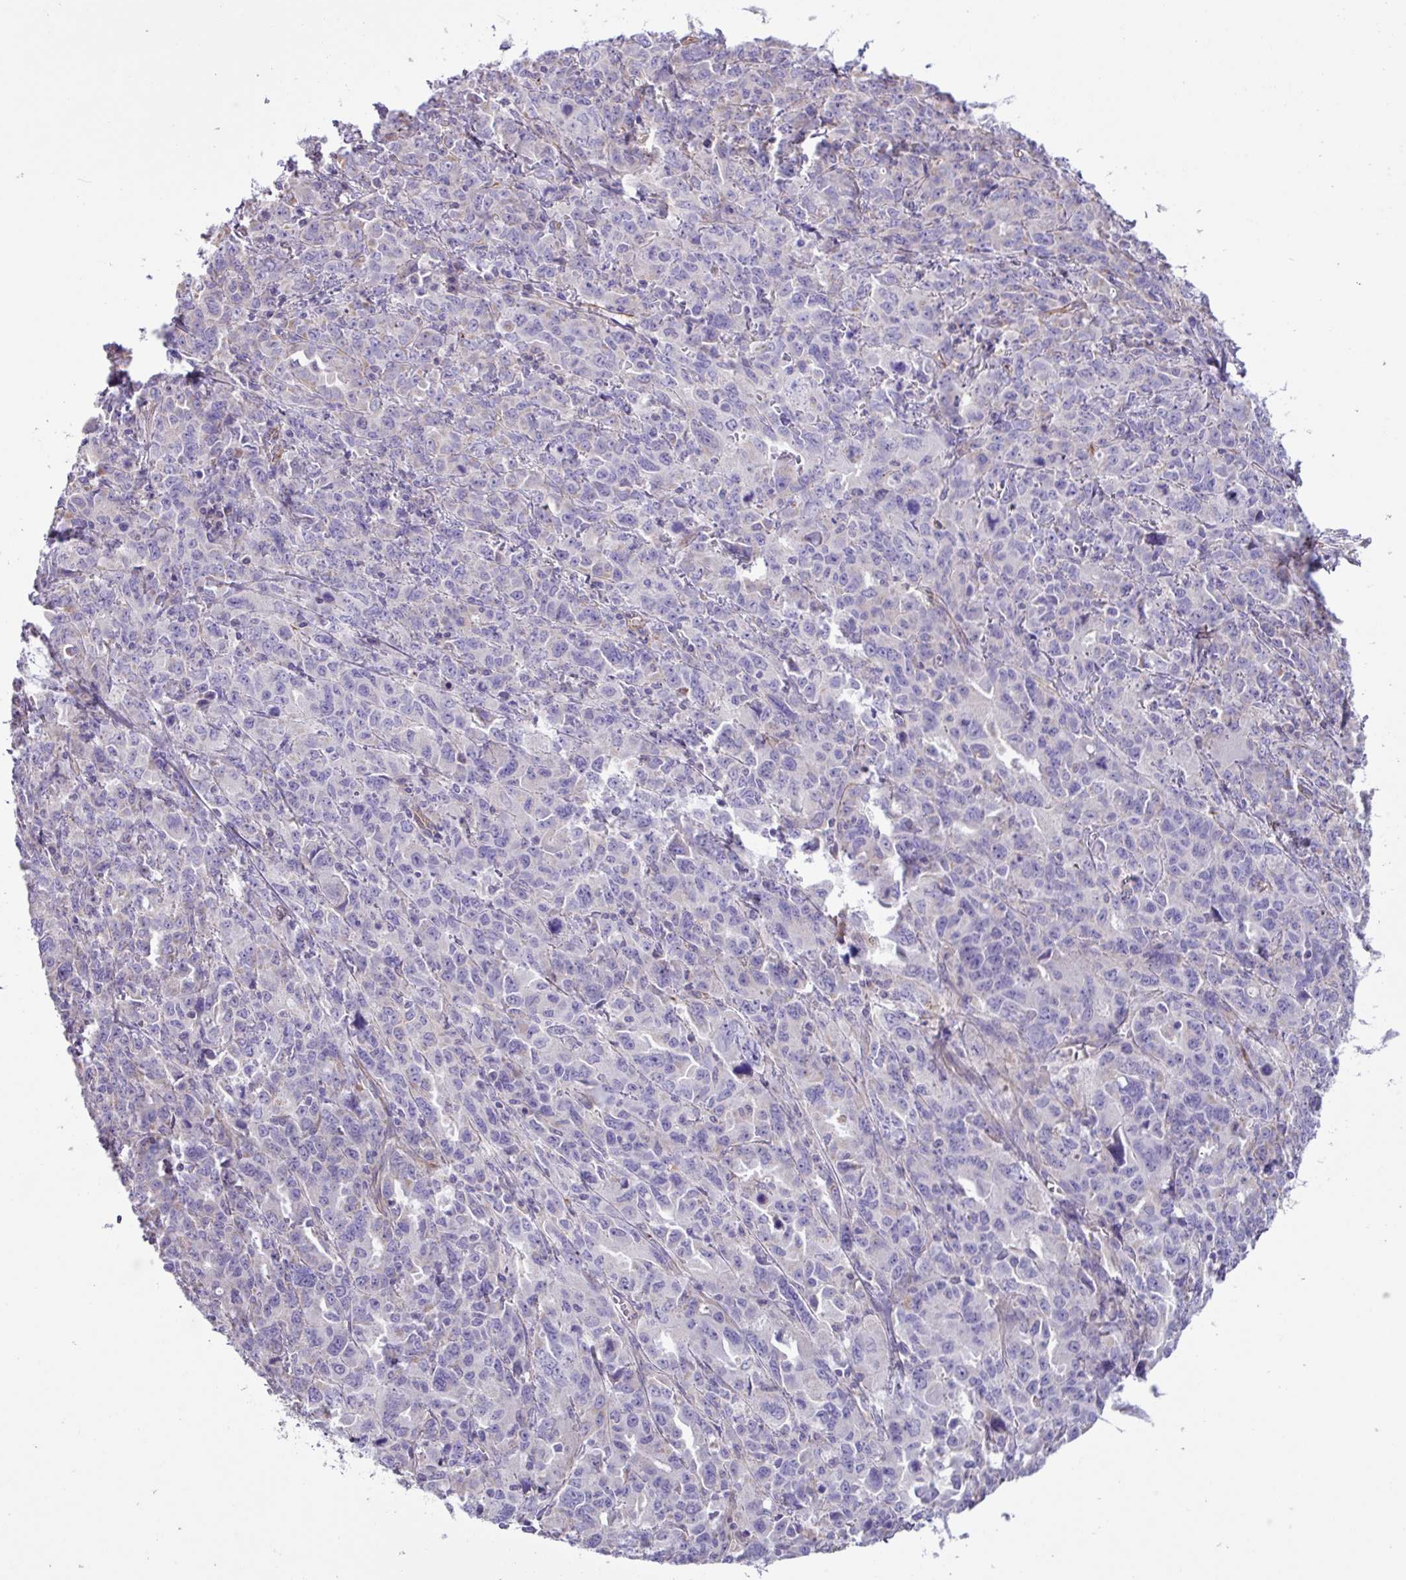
{"staining": {"intensity": "negative", "quantity": "none", "location": "none"}, "tissue": "ovarian cancer", "cell_type": "Tumor cells", "image_type": "cancer", "snomed": [{"axis": "morphology", "description": "Adenocarcinoma, NOS"}, {"axis": "morphology", "description": "Carcinoma, endometroid"}, {"axis": "topography", "description": "Ovary"}], "caption": "This is an immunohistochemistry histopathology image of human ovarian cancer. There is no positivity in tumor cells.", "gene": "MRM2", "patient": {"sex": "female", "age": 72}}